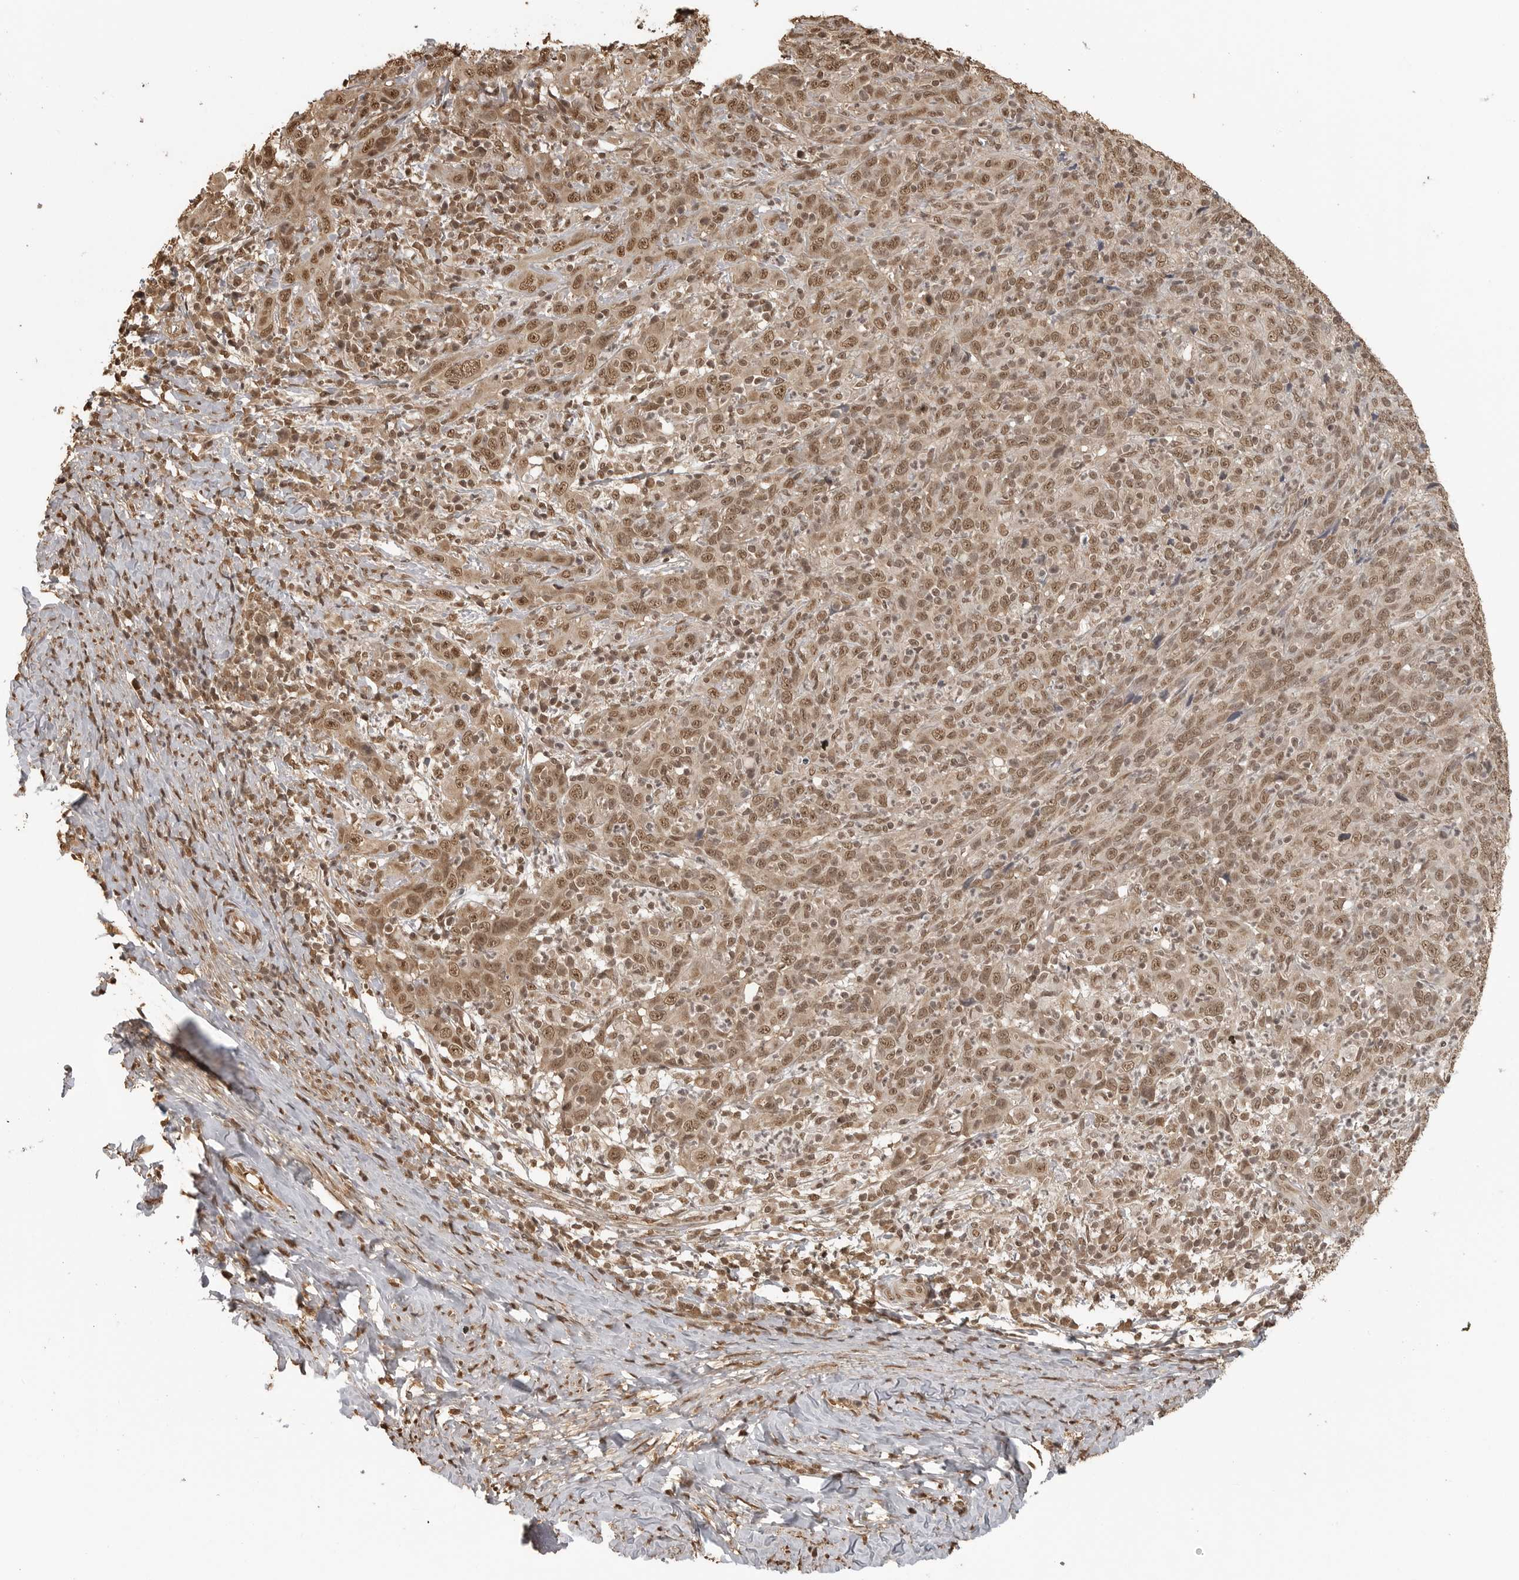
{"staining": {"intensity": "moderate", "quantity": ">75%", "location": "nuclear"}, "tissue": "cervical cancer", "cell_type": "Tumor cells", "image_type": "cancer", "snomed": [{"axis": "morphology", "description": "Squamous cell carcinoma, NOS"}, {"axis": "topography", "description": "Cervix"}], "caption": "Immunohistochemical staining of squamous cell carcinoma (cervical) exhibits medium levels of moderate nuclear expression in approximately >75% of tumor cells. (Stains: DAB in brown, nuclei in blue, Microscopy: brightfield microscopy at high magnification).", "gene": "CLOCK", "patient": {"sex": "female", "age": 46}}